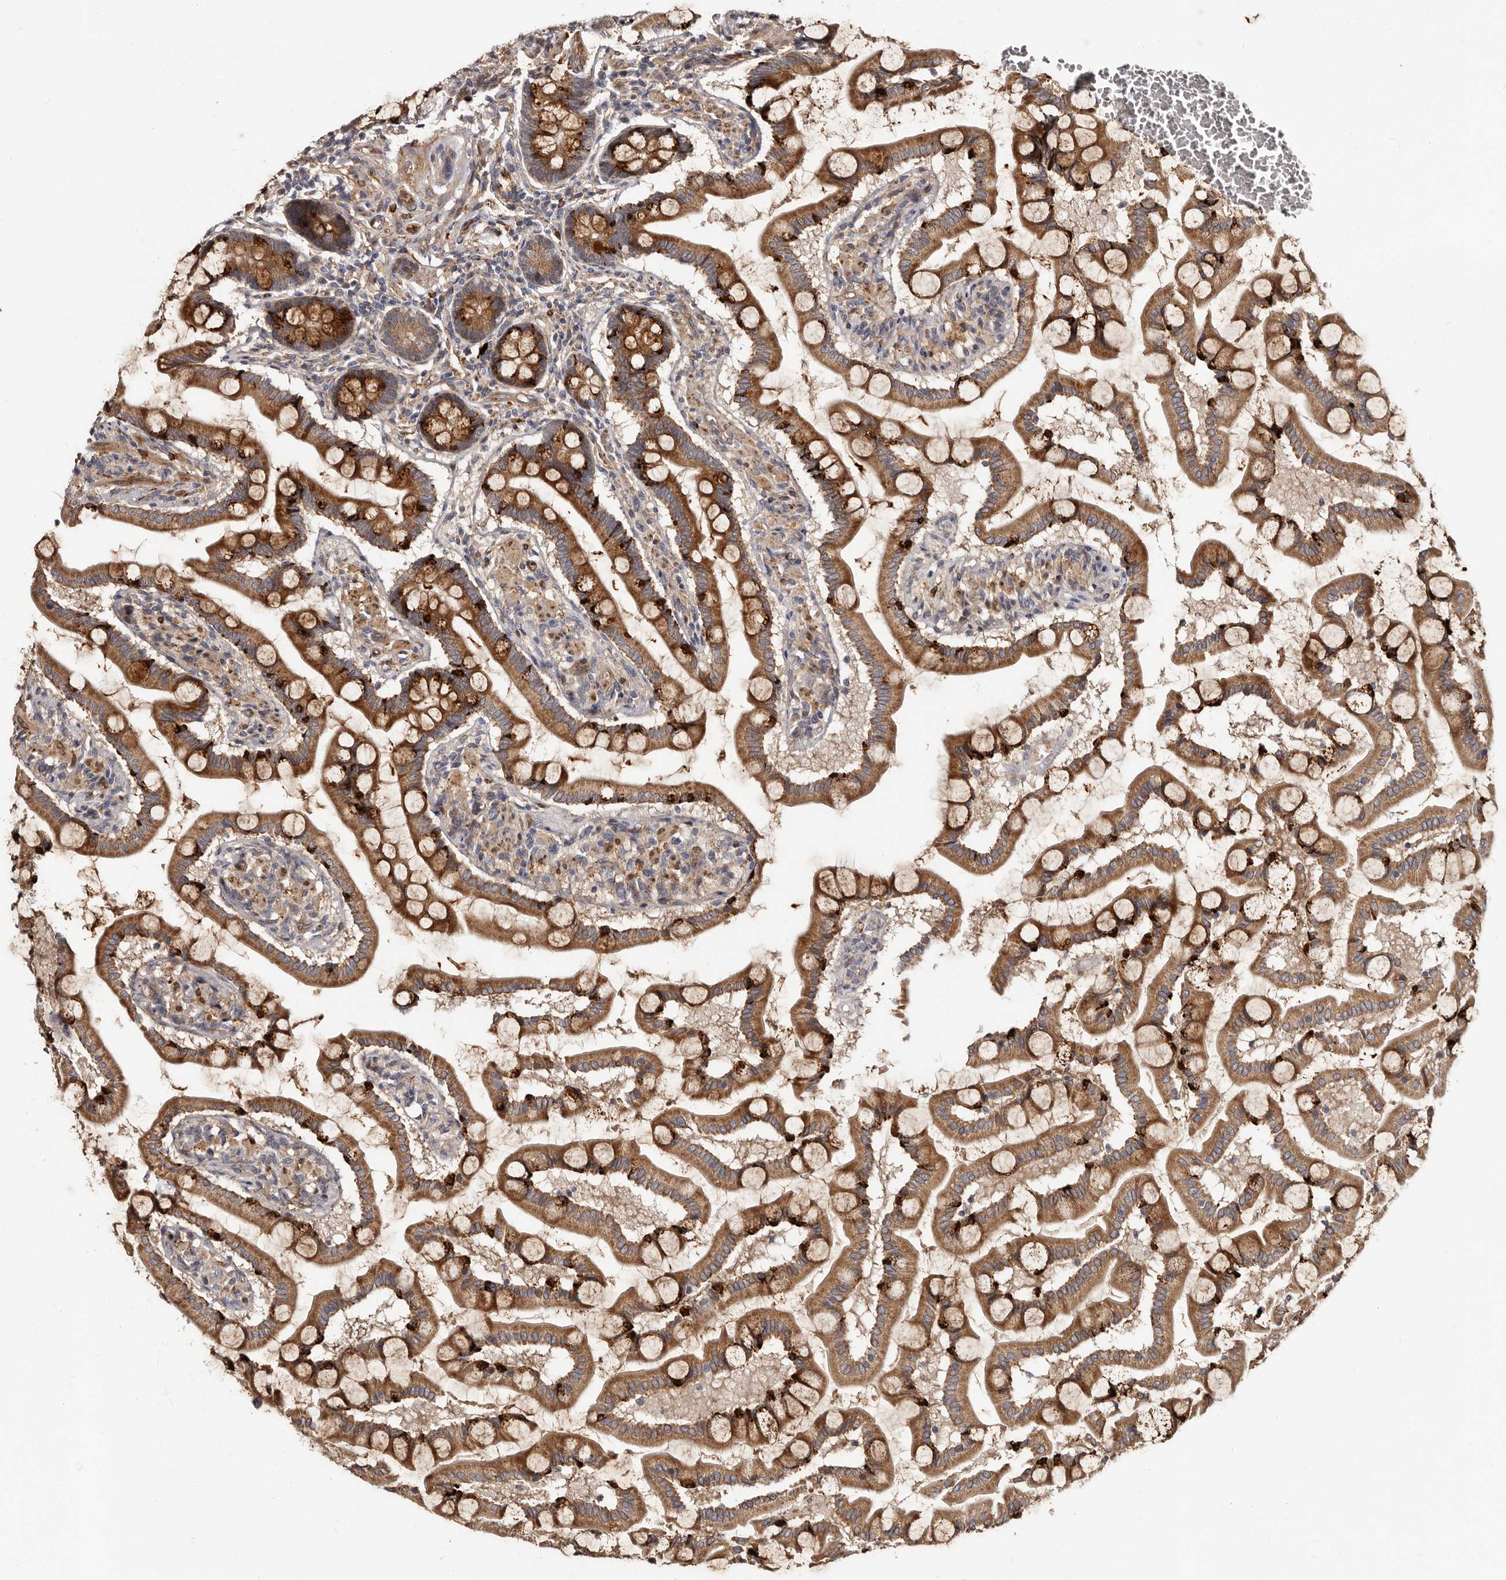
{"staining": {"intensity": "strong", "quantity": ">75%", "location": "cytoplasmic/membranous"}, "tissue": "small intestine", "cell_type": "Glandular cells", "image_type": "normal", "snomed": [{"axis": "morphology", "description": "Normal tissue, NOS"}, {"axis": "topography", "description": "Small intestine"}], "caption": "Strong cytoplasmic/membranous expression is appreciated in approximately >75% of glandular cells in normal small intestine. (DAB (3,3'-diaminobenzidine) = brown stain, brightfield microscopy at high magnification).", "gene": "TBC1D22B", "patient": {"sex": "male", "age": 41}}